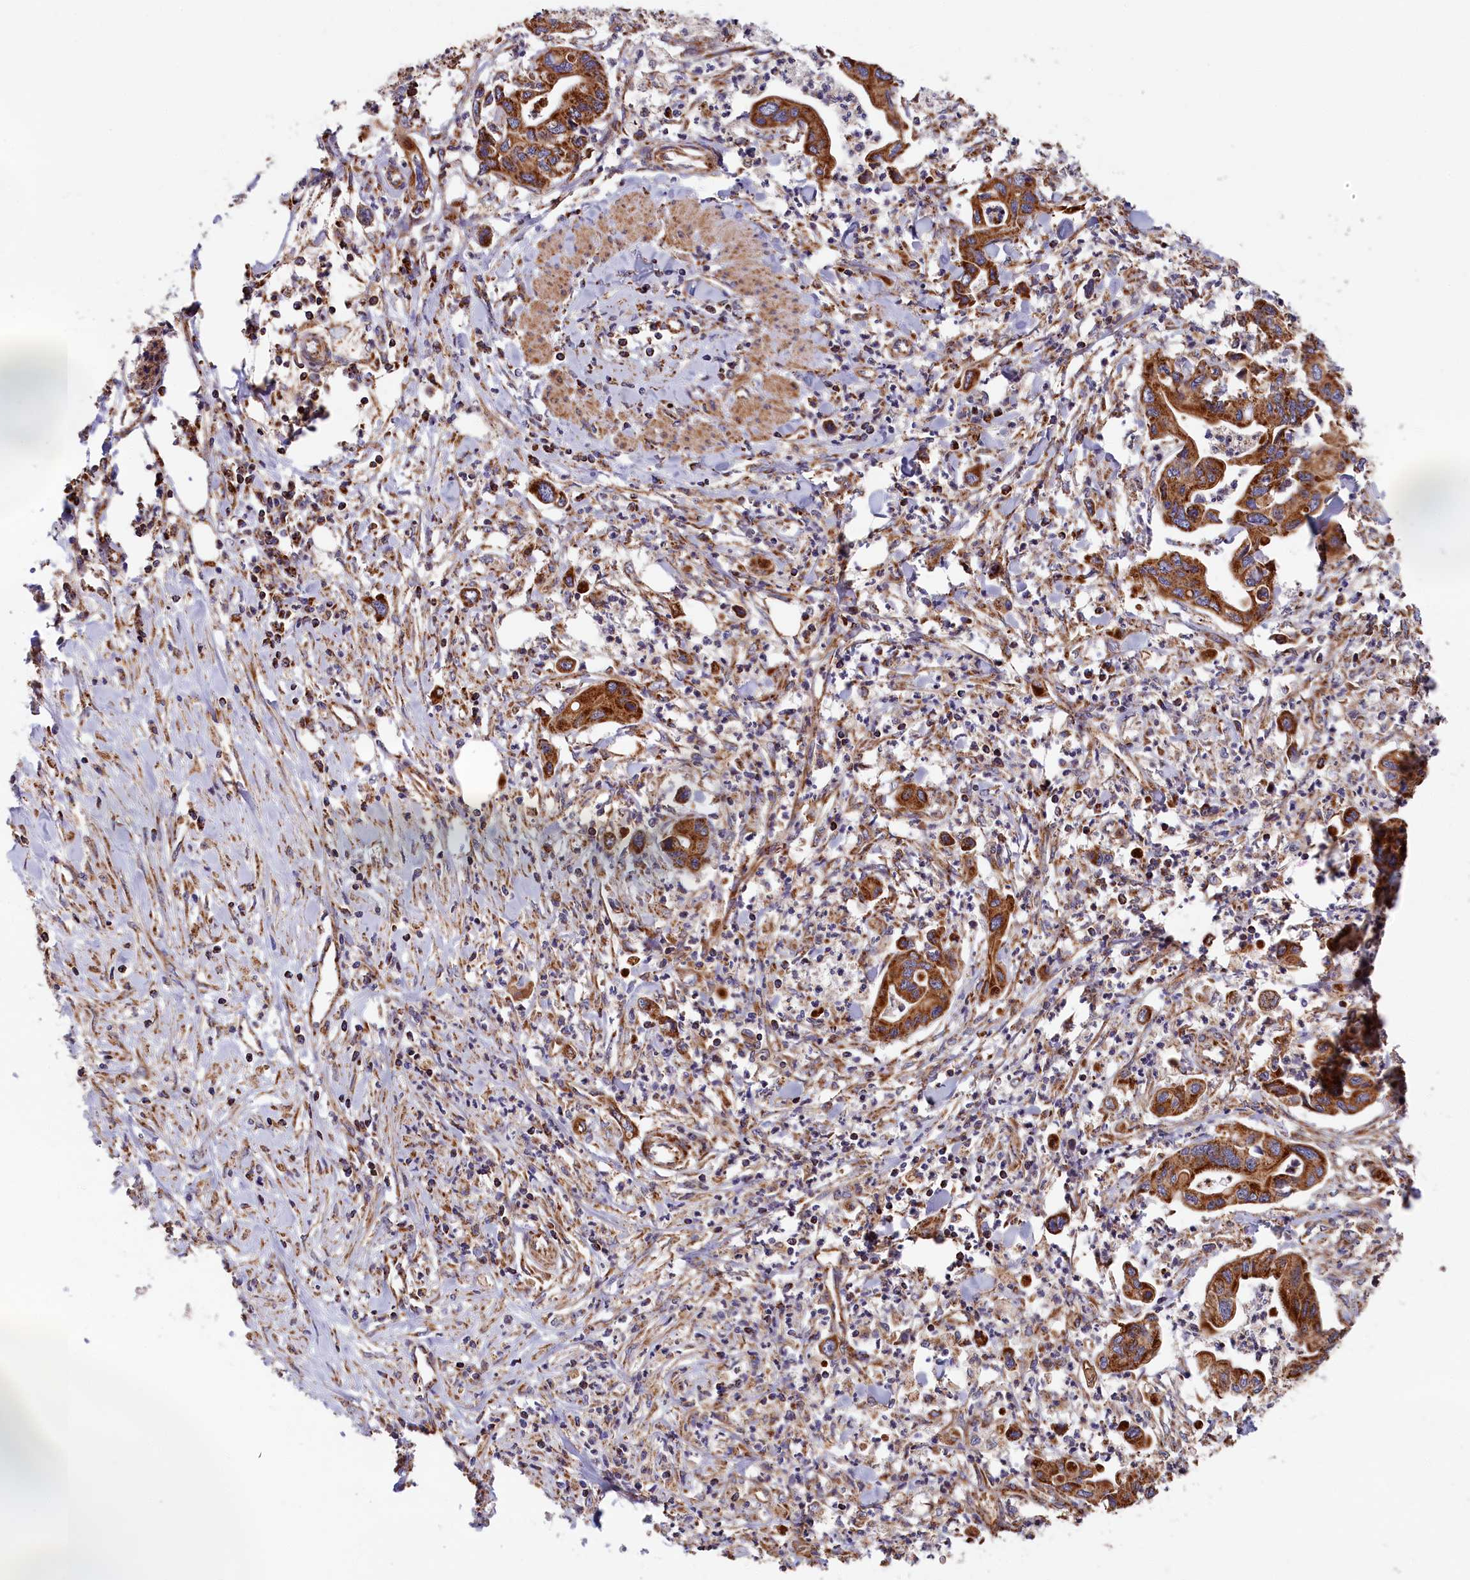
{"staining": {"intensity": "strong", "quantity": ">75%", "location": "cytoplasmic/membranous"}, "tissue": "pancreatic cancer", "cell_type": "Tumor cells", "image_type": "cancer", "snomed": [{"axis": "morphology", "description": "Adenocarcinoma, NOS"}, {"axis": "topography", "description": "Pancreas"}], "caption": "Pancreatic adenocarcinoma stained for a protein (brown) displays strong cytoplasmic/membranous positive expression in approximately >75% of tumor cells.", "gene": "MACROD1", "patient": {"sex": "female", "age": 50}}